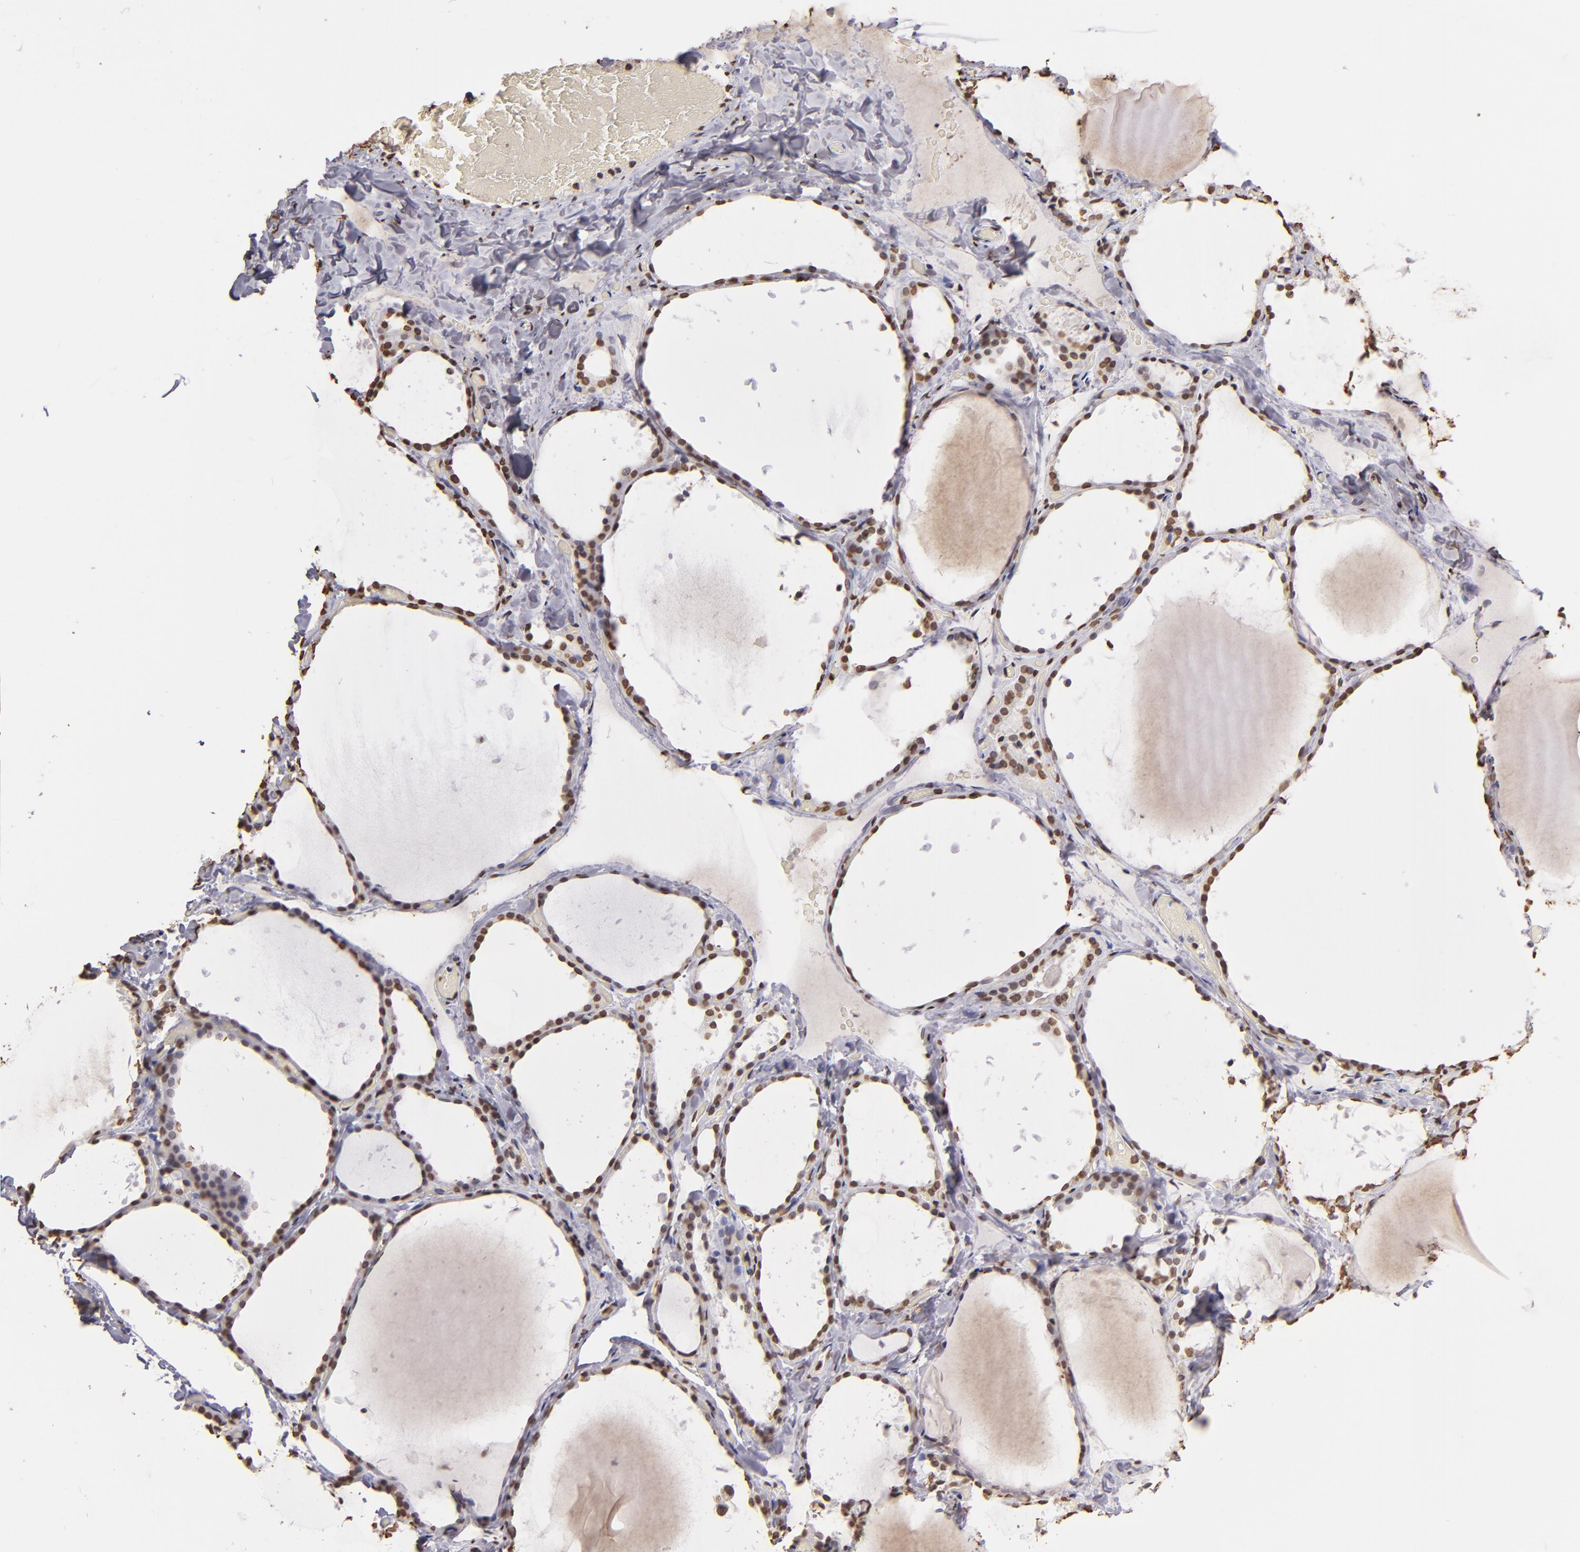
{"staining": {"intensity": "moderate", "quantity": ">75%", "location": "nuclear"}, "tissue": "thyroid gland", "cell_type": "Glandular cells", "image_type": "normal", "snomed": [{"axis": "morphology", "description": "Normal tissue, NOS"}, {"axis": "topography", "description": "Thyroid gland"}], "caption": "Immunohistochemistry image of benign human thyroid gland stained for a protein (brown), which exhibits medium levels of moderate nuclear expression in about >75% of glandular cells.", "gene": "LBX1", "patient": {"sex": "female", "age": 22}}